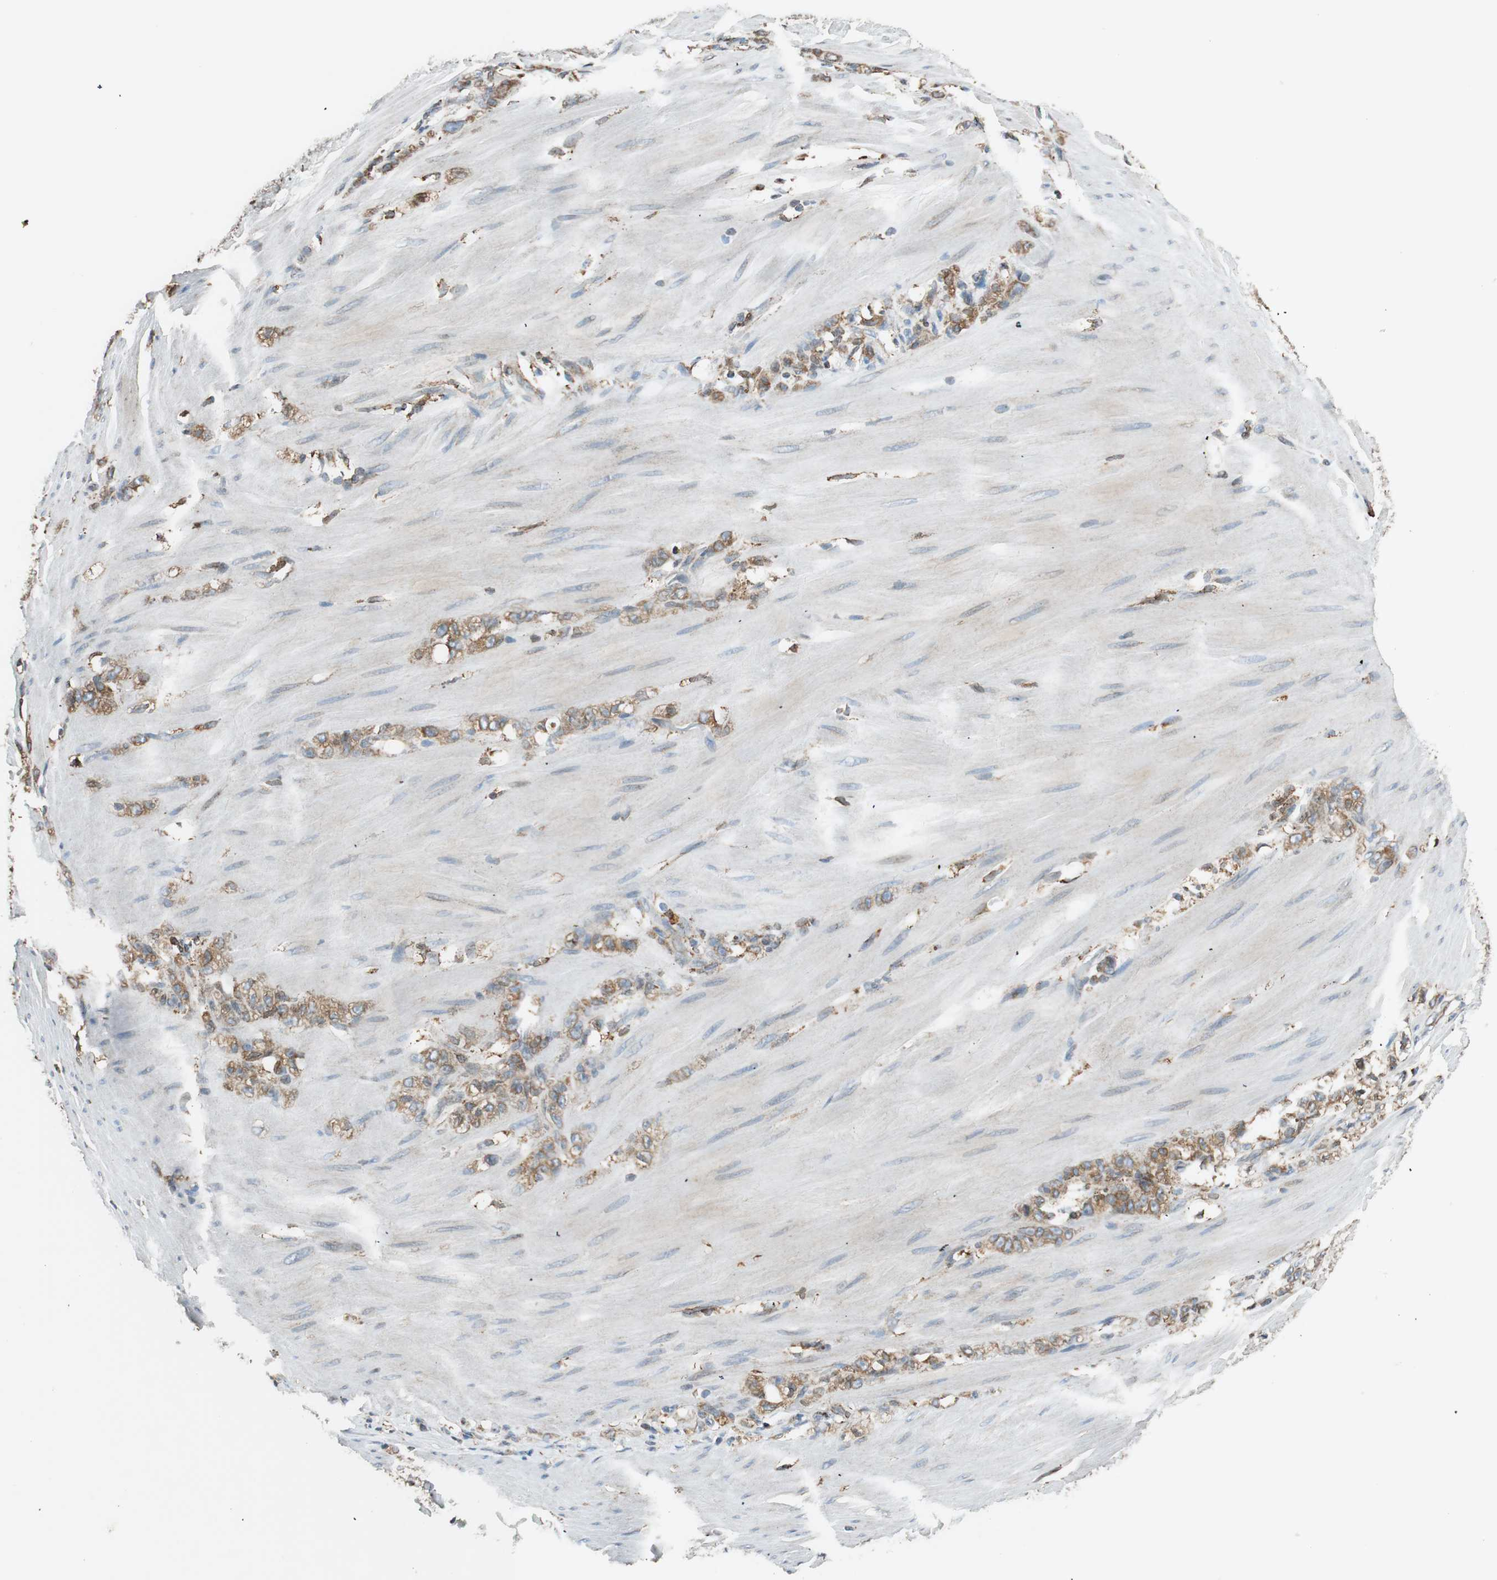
{"staining": {"intensity": "moderate", "quantity": ">75%", "location": "cytoplasmic/membranous"}, "tissue": "stomach cancer", "cell_type": "Tumor cells", "image_type": "cancer", "snomed": [{"axis": "morphology", "description": "Adenocarcinoma, NOS"}, {"axis": "topography", "description": "Stomach"}], "caption": "The photomicrograph reveals staining of adenocarcinoma (stomach), revealing moderate cytoplasmic/membranous protein positivity (brown color) within tumor cells. The protein of interest is stained brown, and the nuclei are stained in blue (DAB (3,3'-diaminobenzidine) IHC with brightfield microscopy, high magnification).", "gene": "PRKCSH", "patient": {"sex": "male", "age": 82}}